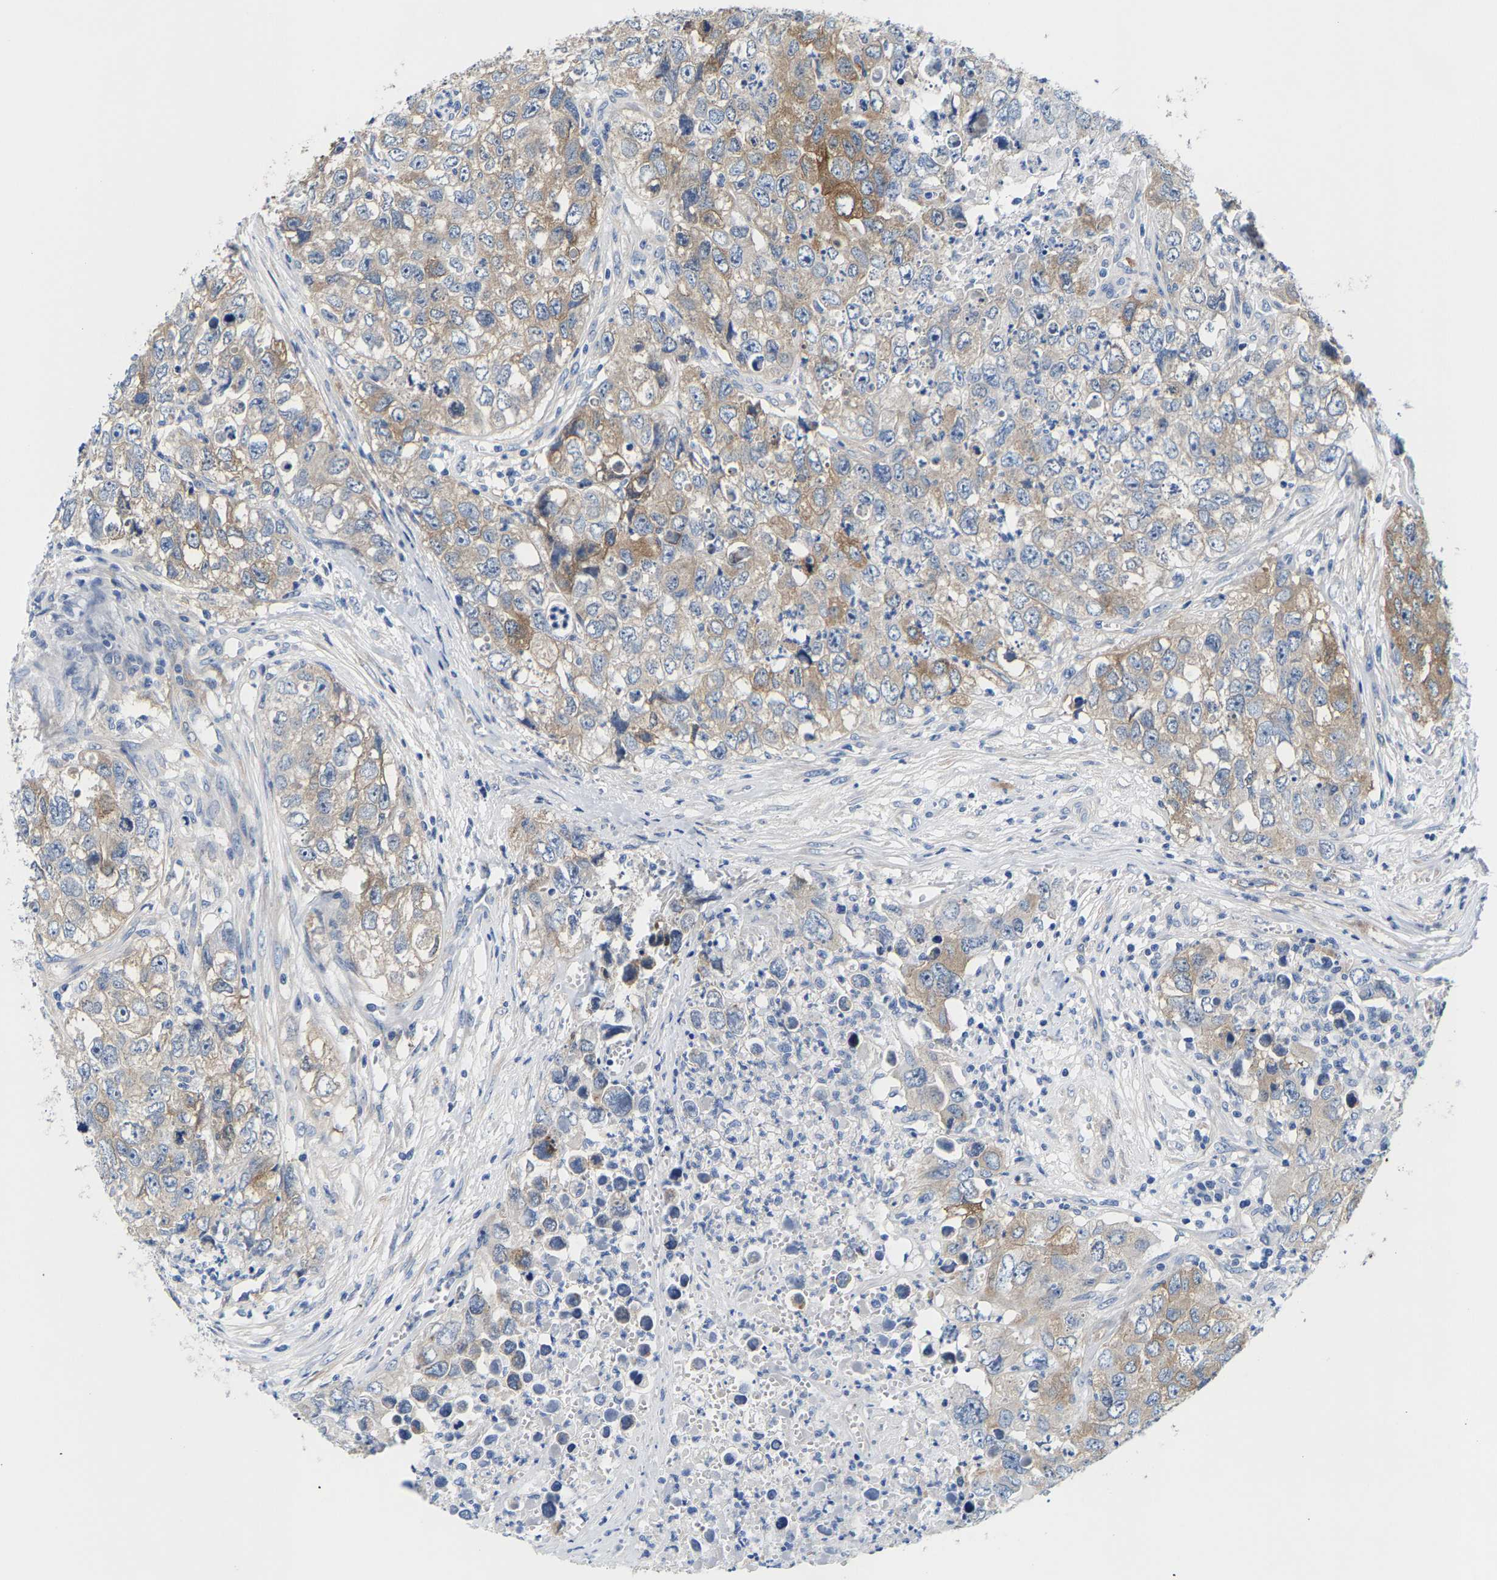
{"staining": {"intensity": "moderate", "quantity": "25%-75%", "location": "cytoplasmic/membranous"}, "tissue": "testis cancer", "cell_type": "Tumor cells", "image_type": "cancer", "snomed": [{"axis": "morphology", "description": "Seminoma, NOS"}, {"axis": "morphology", "description": "Carcinoma, Embryonal, NOS"}, {"axis": "topography", "description": "Testis"}], "caption": "Immunohistochemistry (IHC) histopathology image of neoplastic tissue: human testis cancer (seminoma) stained using immunohistochemistry (IHC) demonstrates medium levels of moderate protein expression localized specifically in the cytoplasmic/membranous of tumor cells, appearing as a cytoplasmic/membranous brown color.", "gene": "DSCAM", "patient": {"sex": "male", "age": 43}}